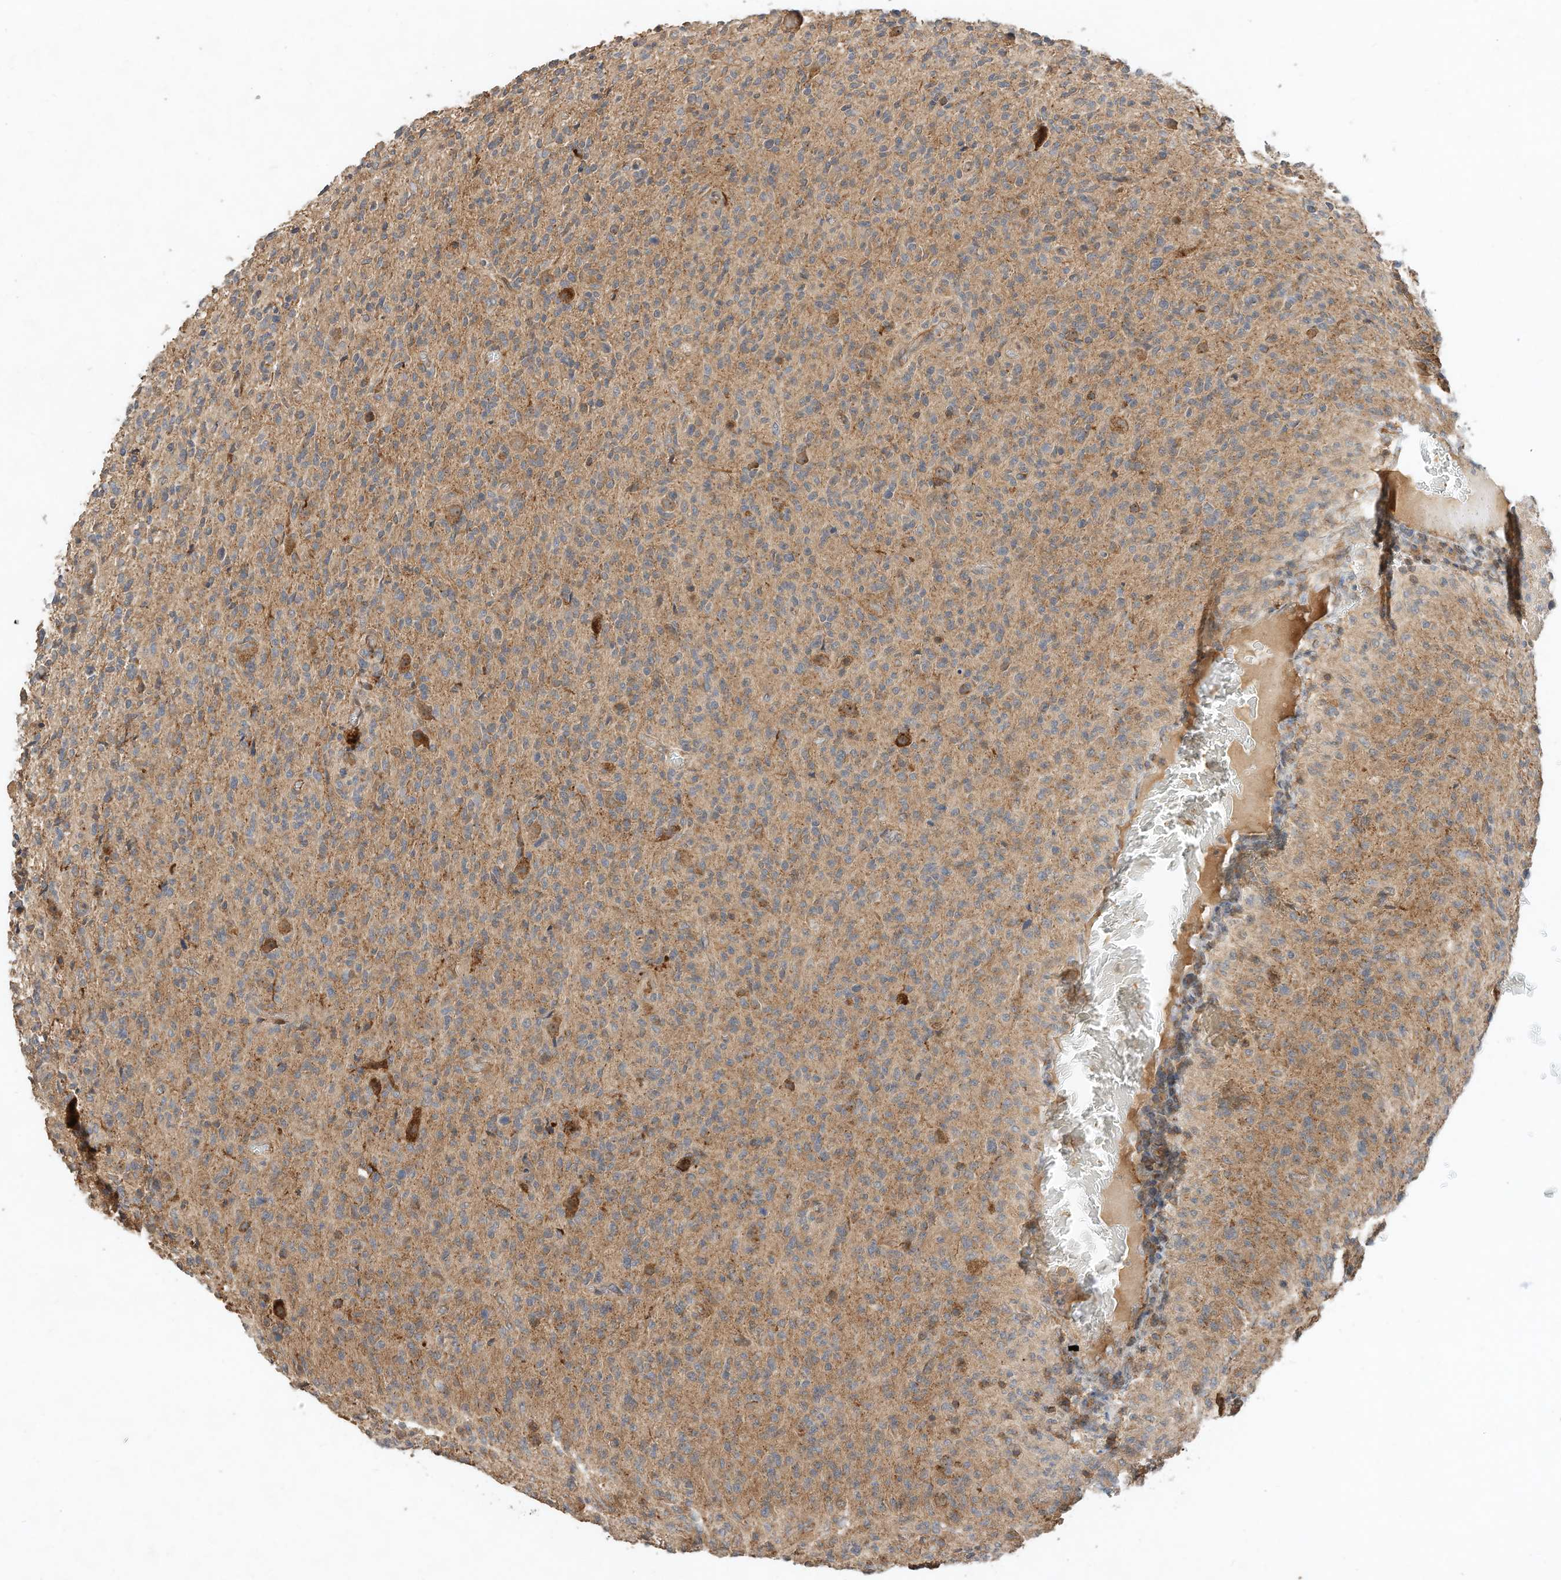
{"staining": {"intensity": "moderate", "quantity": ">75%", "location": "cytoplasmic/membranous"}, "tissue": "glioma", "cell_type": "Tumor cells", "image_type": "cancer", "snomed": [{"axis": "morphology", "description": "Glioma, malignant, High grade"}, {"axis": "topography", "description": "Brain"}], "caption": "A medium amount of moderate cytoplasmic/membranous positivity is seen in approximately >75% of tumor cells in glioma tissue.", "gene": "CPAMD8", "patient": {"sex": "female", "age": 57}}